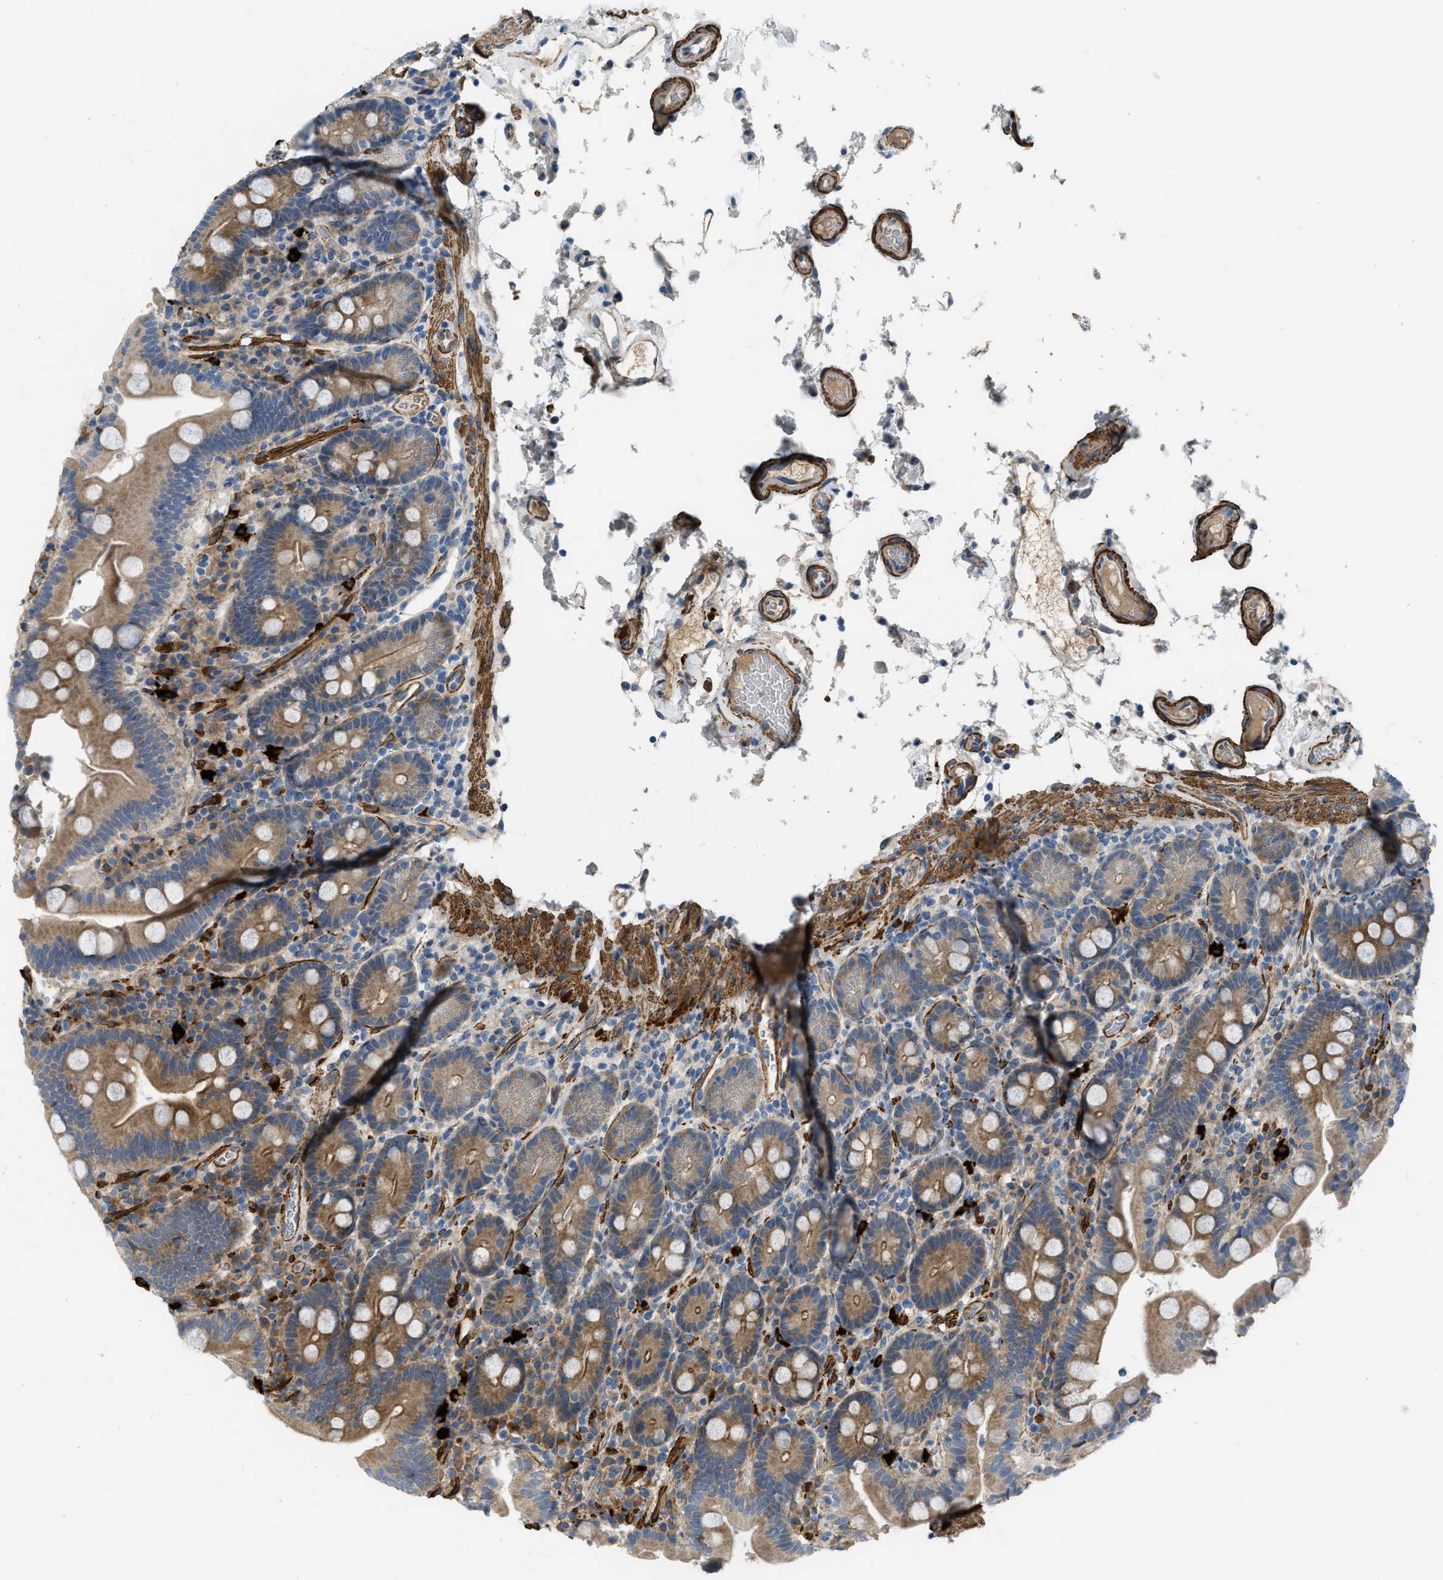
{"staining": {"intensity": "moderate", "quantity": ">75%", "location": "cytoplasmic/membranous"}, "tissue": "duodenum", "cell_type": "Glandular cells", "image_type": "normal", "snomed": [{"axis": "morphology", "description": "Normal tissue, NOS"}, {"axis": "topography", "description": "Small intestine, NOS"}], "caption": "Immunohistochemistry (DAB (3,3'-diaminobenzidine)) staining of unremarkable duodenum exhibits moderate cytoplasmic/membranous protein positivity in about >75% of glandular cells.", "gene": "BMPR1A", "patient": {"sex": "female", "age": 71}}